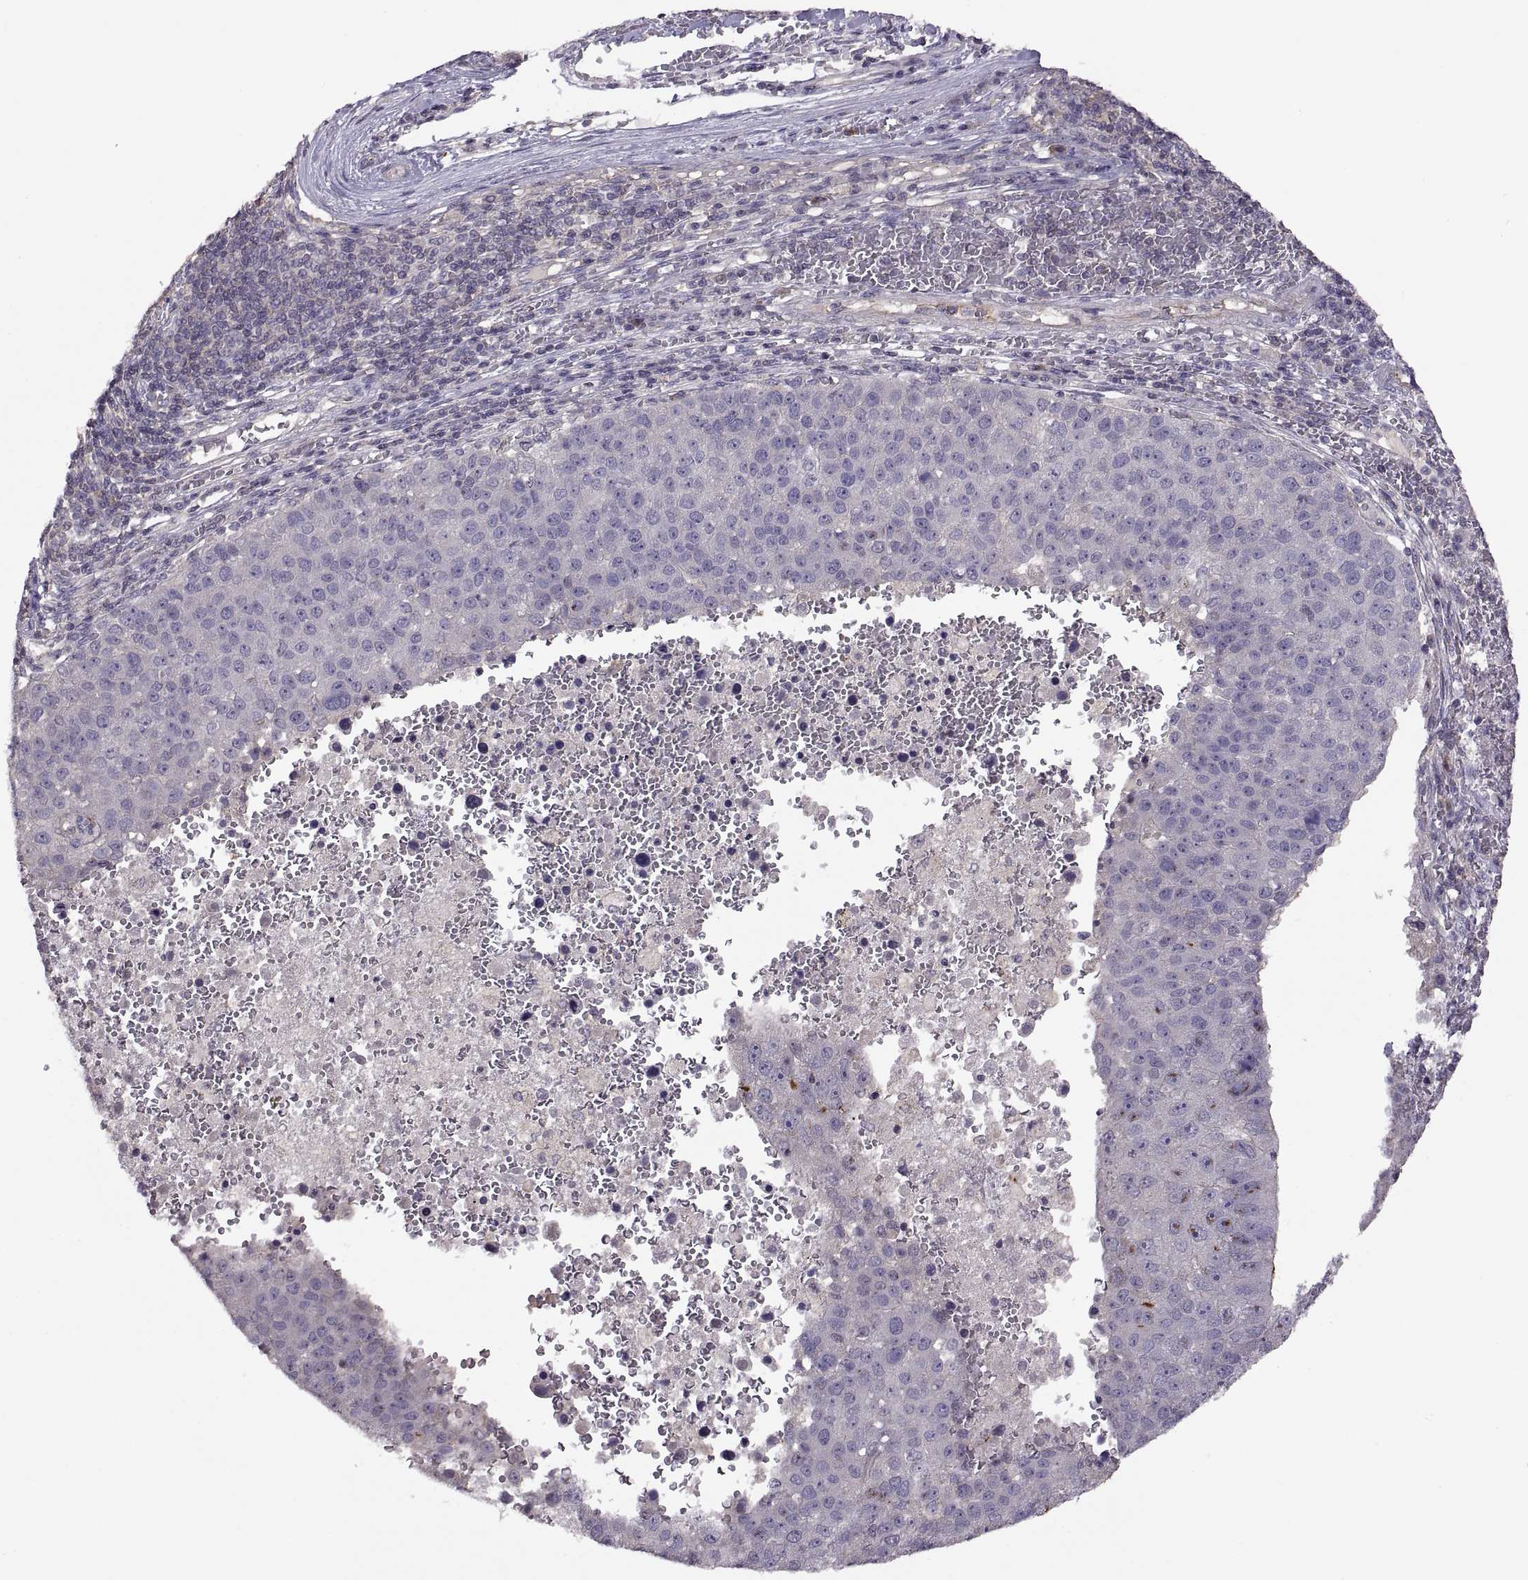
{"staining": {"intensity": "negative", "quantity": "none", "location": "none"}, "tissue": "pancreatic cancer", "cell_type": "Tumor cells", "image_type": "cancer", "snomed": [{"axis": "morphology", "description": "Adenocarcinoma, NOS"}, {"axis": "topography", "description": "Pancreas"}], "caption": "Tumor cells show no significant protein staining in pancreatic adenocarcinoma.", "gene": "NMNAT2", "patient": {"sex": "female", "age": 61}}